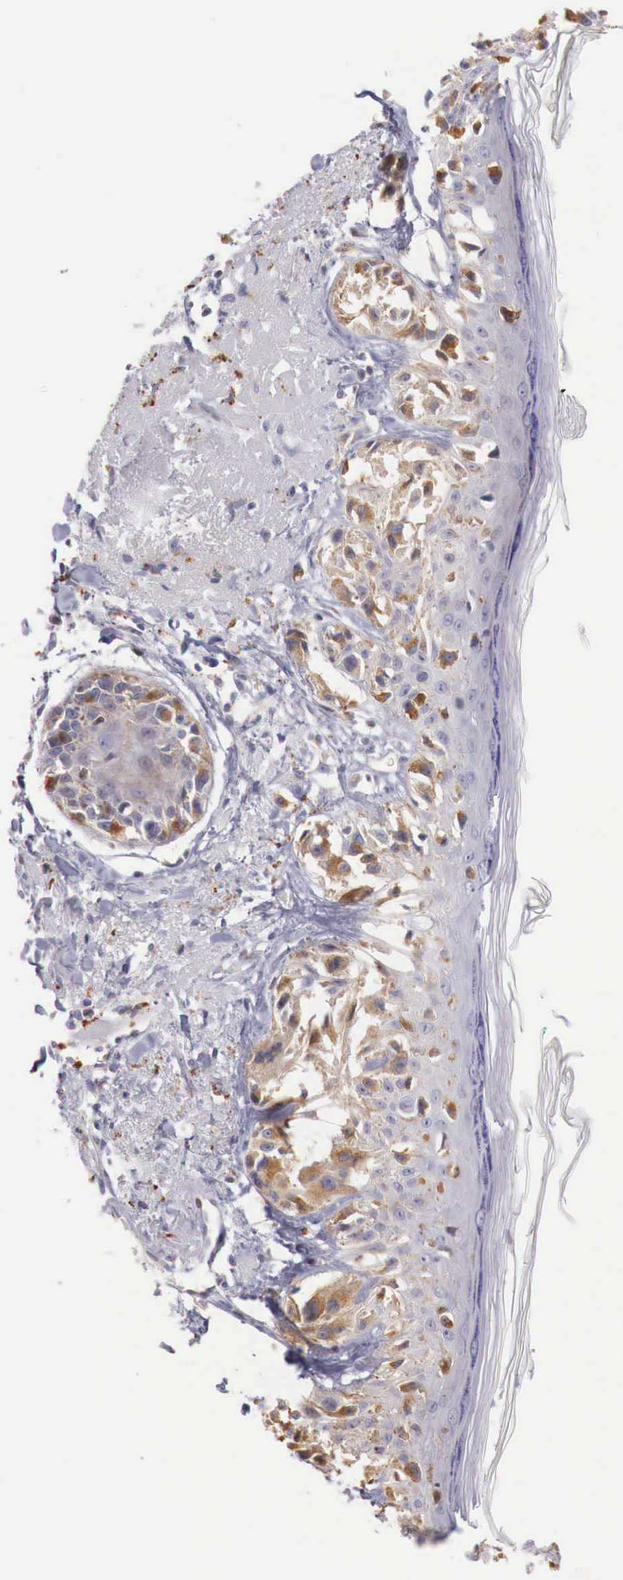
{"staining": {"intensity": "moderate", "quantity": ">75%", "location": "none"}, "tissue": "melanoma", "cell_type": "Tumor cells", "image_type": "cancer", "snomed": [{"axis": "morphology", "description": "Malignant melanoma, NOS"}, {"axis": "topography", "description": "Skin"}], "caption": "Approximately >75% of tumor cells in human malignant melanoma reveal moderate None protein positivity as visualized by brown immunohistochemical staining.", "gene": "CLCN5", "patient": {"sex": "male", "age": 80}}